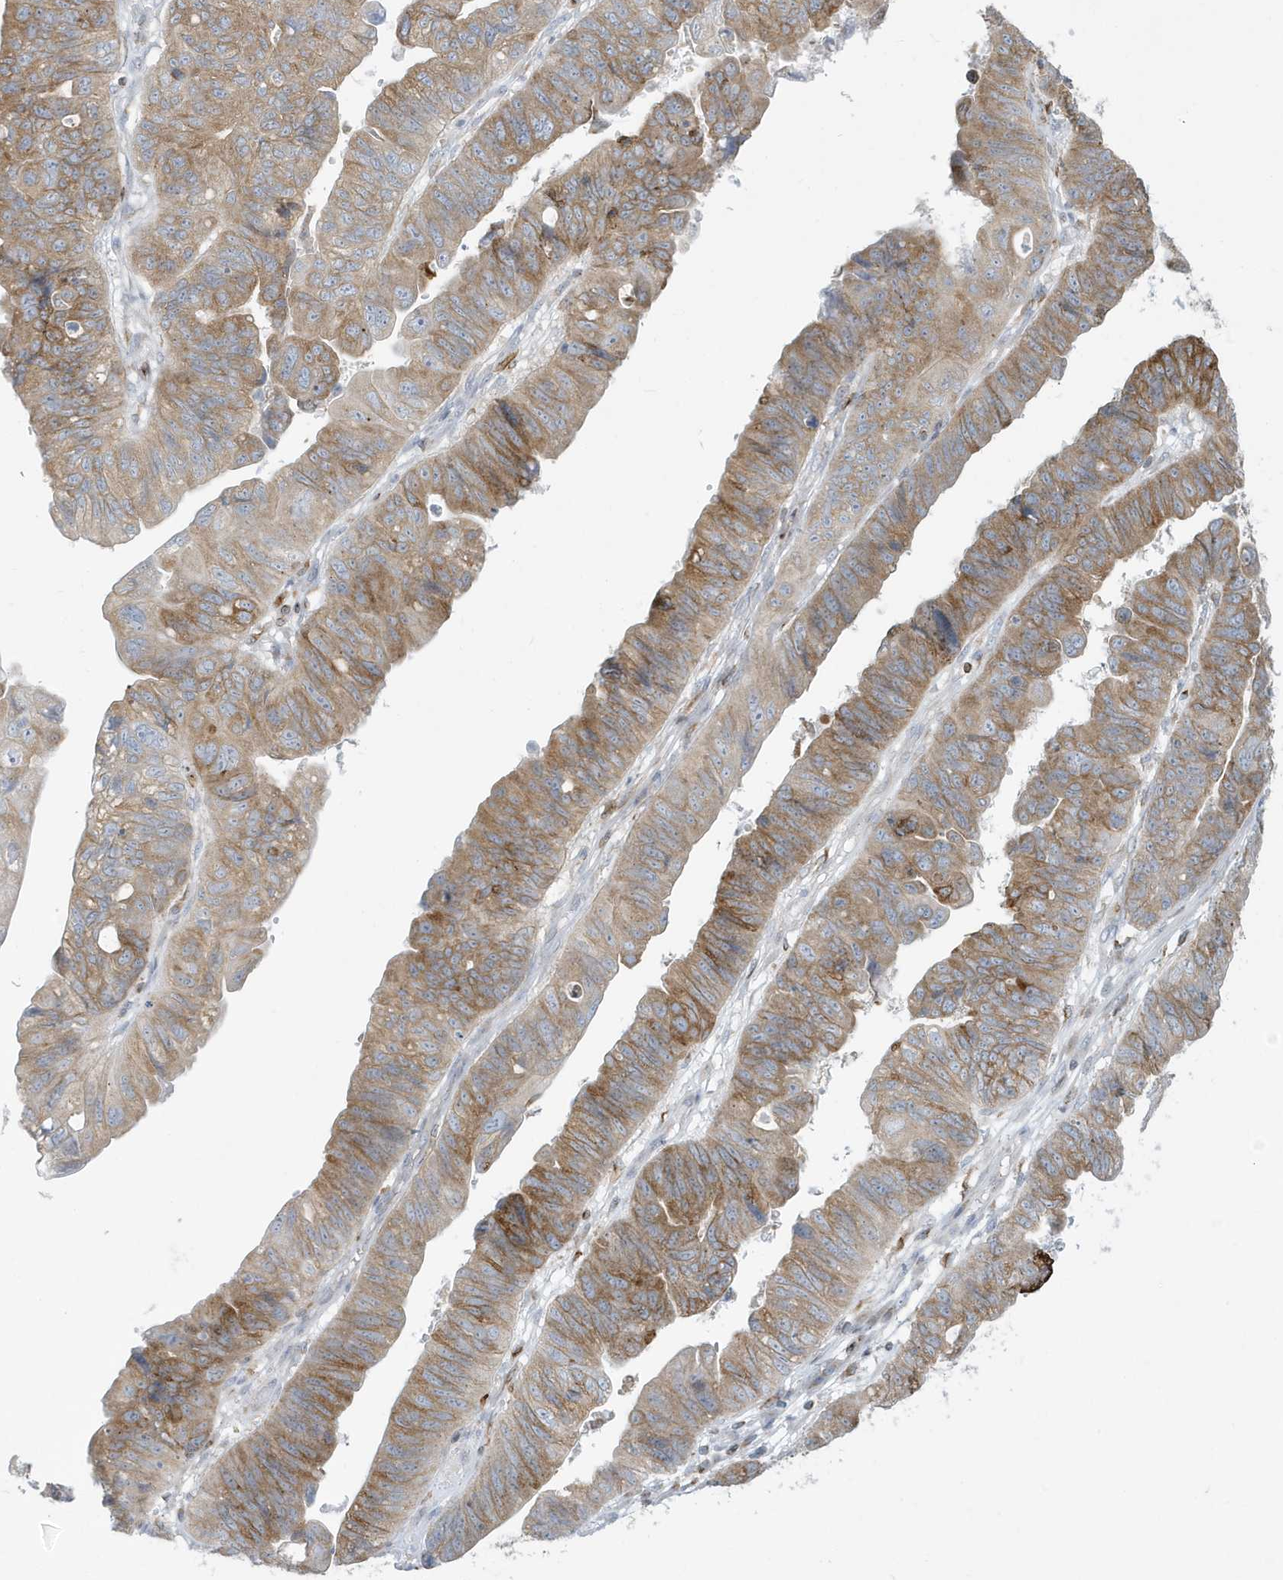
{"staining": {"intensity": "moderate", "quantity": ">75%", "location": "cytoplasmic/membranous"}, "tissue": "stomach cancer", "cell_type": "Tumor cells", "image_type": "cancer", "snomed": [{"axis": "morphology", "description": "Adenocarcinoma, NOS"}, {"axis": "topography", "description": "Stomach"}], "caption": "Immunohistochemical staining of human stomach adenocarcinoma demonstrates medium levels of moderate cytoplasmic/membranous positivity in approximately >75% of tumor cells.", "gene": "SLAMF9", "patient": {"sex": "male", "age": 59}}